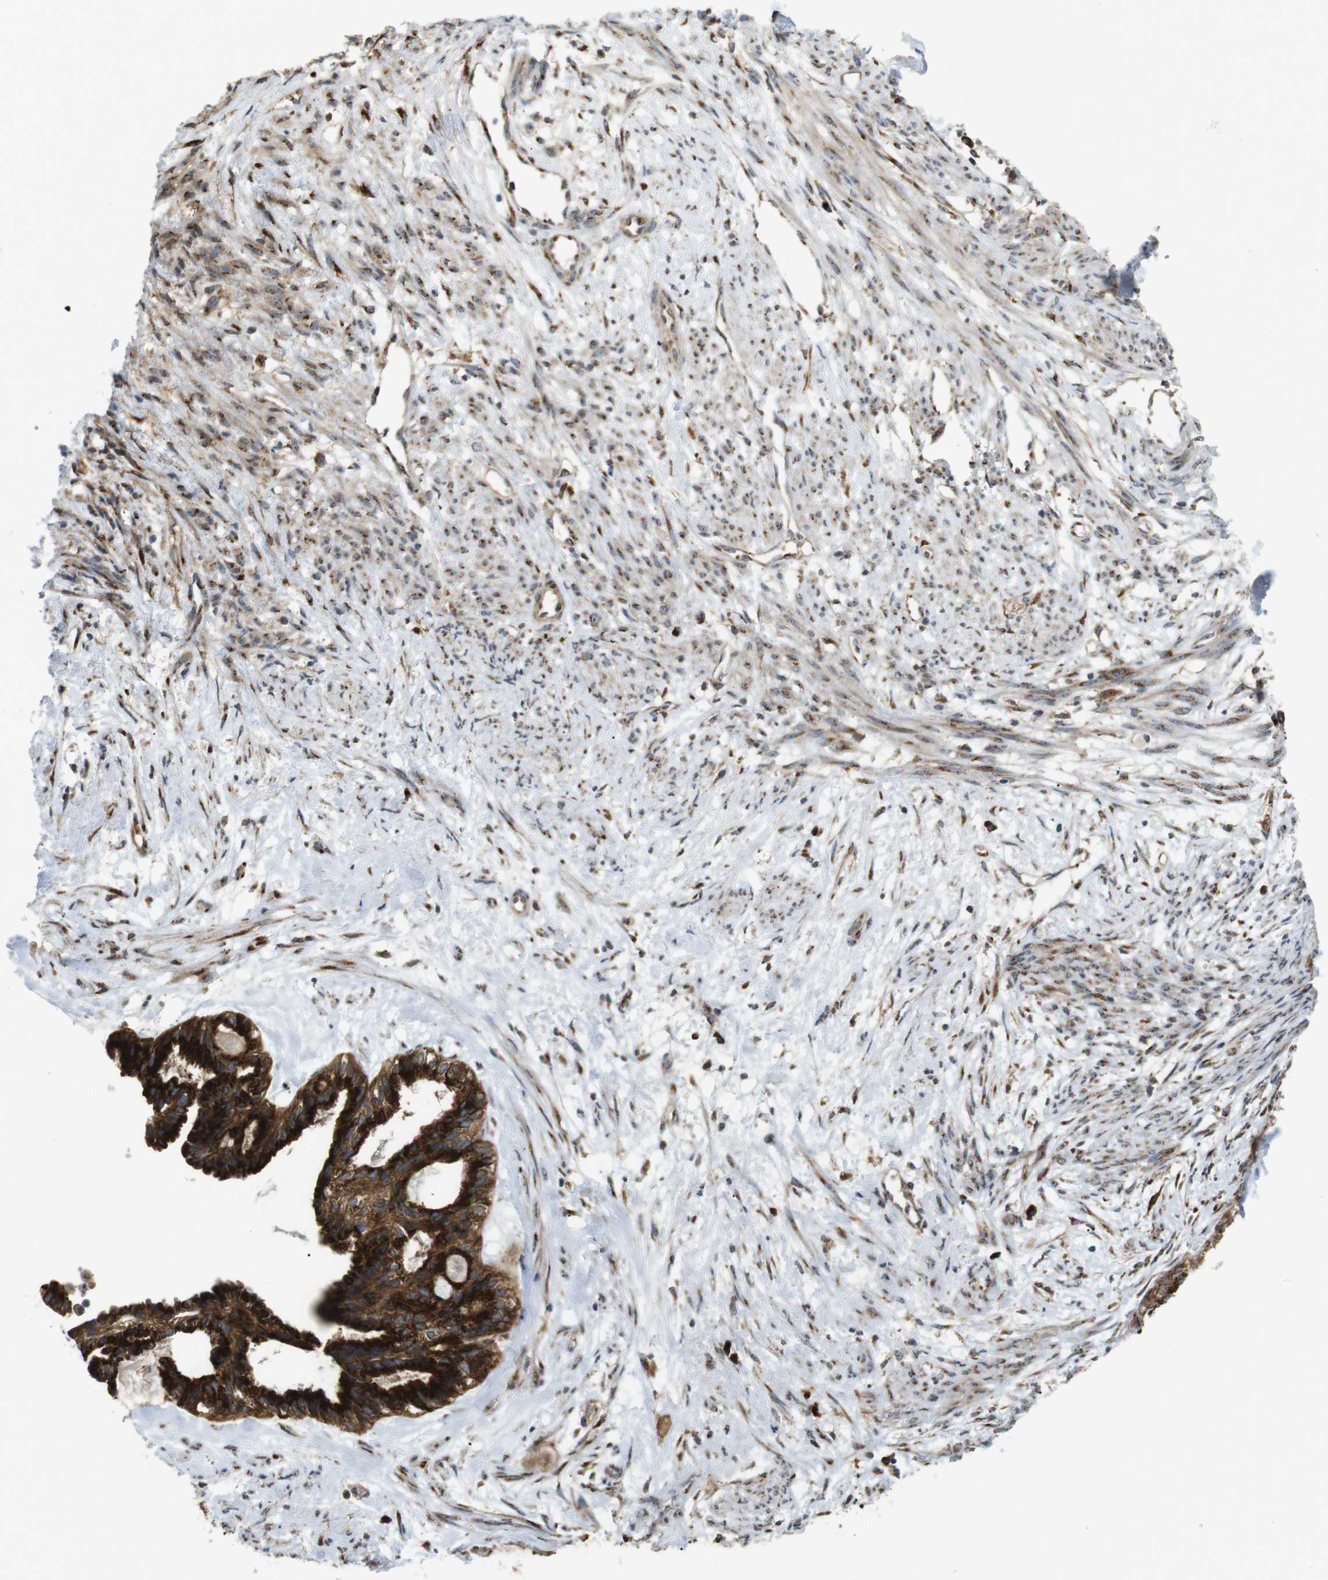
{"staining": {"intensity": "strong", "quantity": ">75%", "location": "cytoplasmic/membranous"}, "tissue": "cervical cancer", "cell_type": "Tumor cells", "image_type": "cancer", "snomed": [{"axis": "morphology", "description": "Normal tissue, NOS"}, {"axis": "morphology", "description": "Adenocarcinoma, NOS"}, {"axis": "topography", "description": "Cervix"}, {"axis": "topography", "description": "Endometrium"}], "caption": "Tumor cells exhibit high levels of strong cytoplasmic/membranous expression in about >75% of cells in human cervical adenocarcinoma. (Stains: DAB (3,3'-diaminobenzidine) in brown, nuclei in blue, Microscopy: brightfield microscopy at high magnification).", "gene": "TMEM143", "patient": {"sex": "female", "age": 86}}